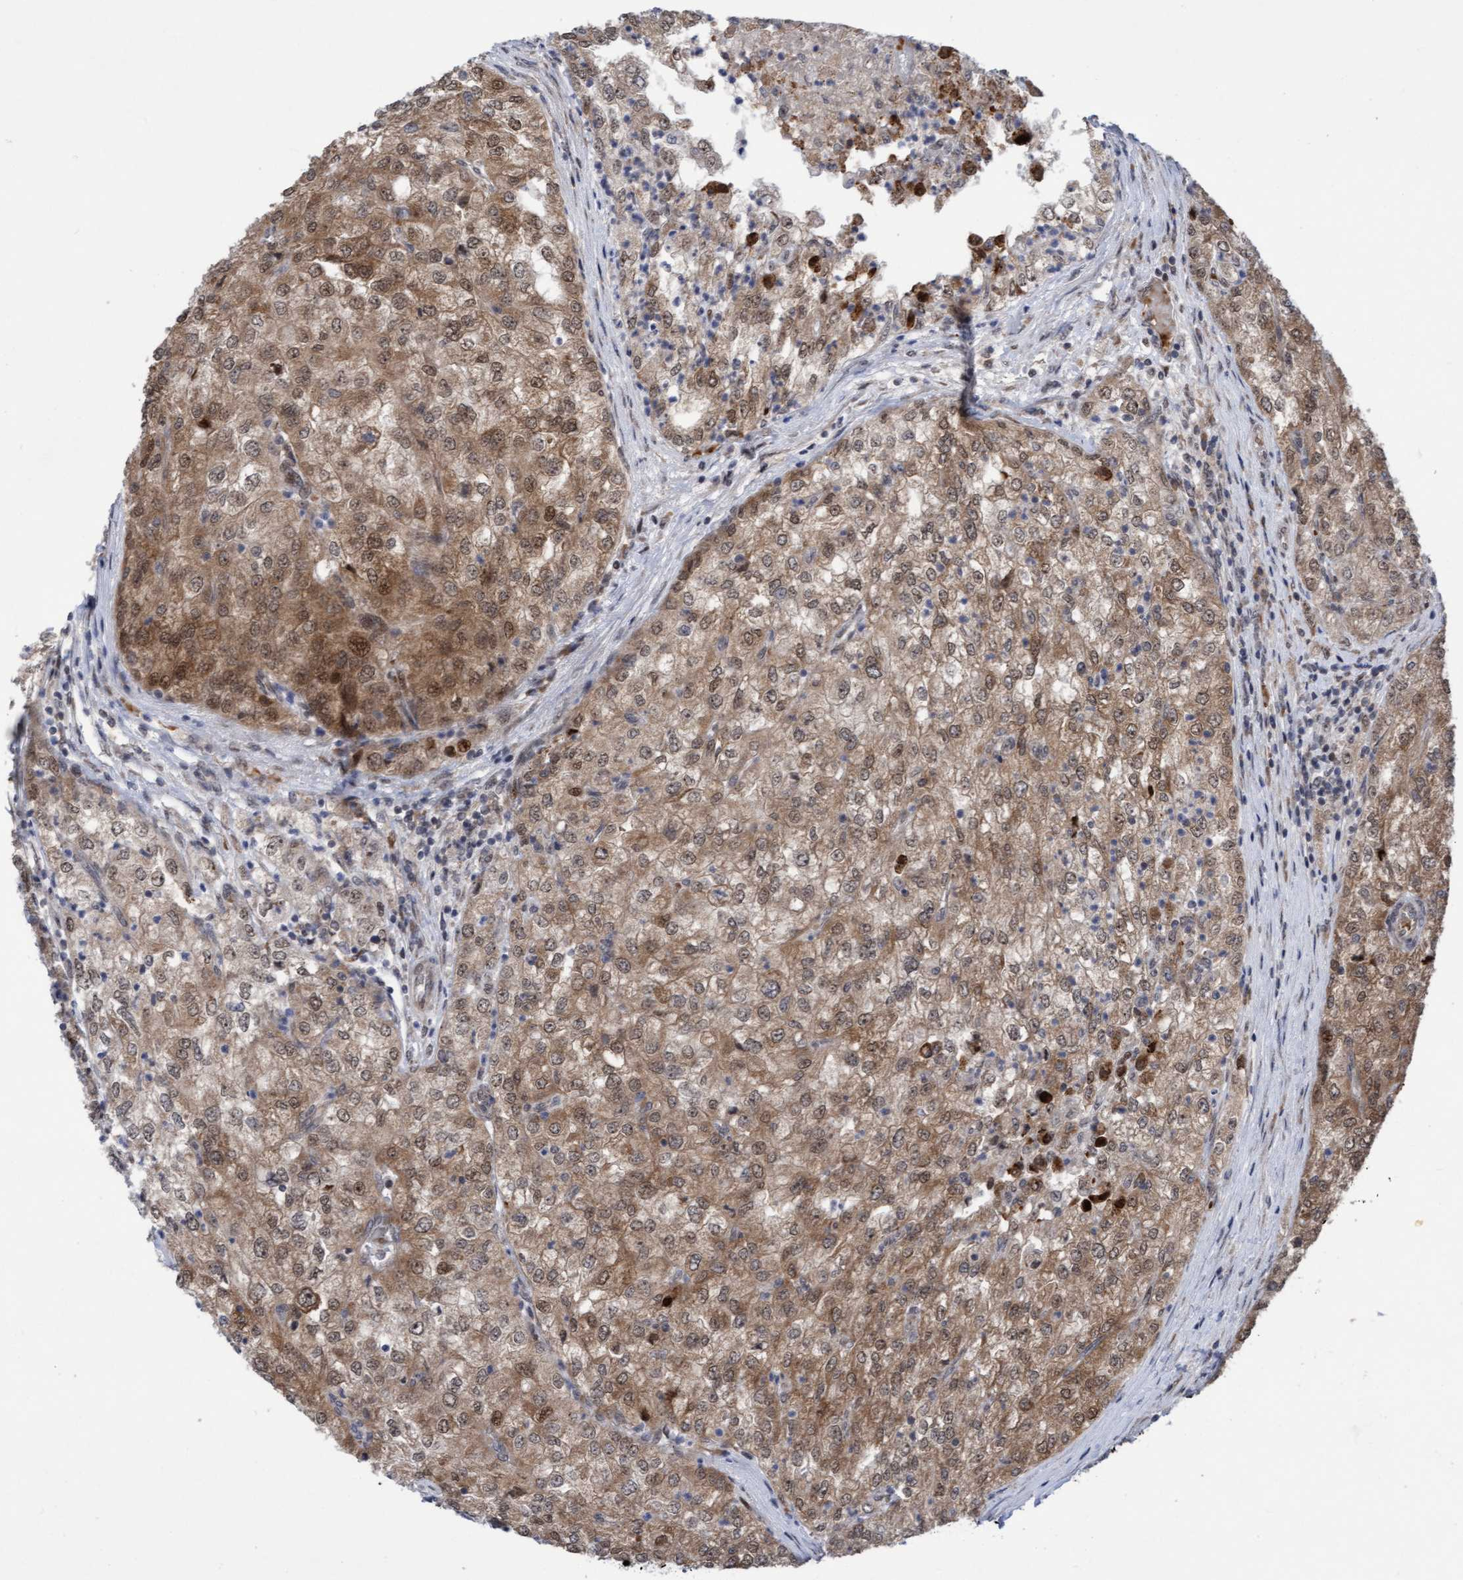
{"staining": {"intensity": "moderate", "quantity": ">75%", "location": "cytoplasmic/membranous,nuclear"}, "tissue": "renal cancer", "cell_type": "Tumor cells", "image_type": "cancer", "snomed": [{"axis": "morphology", "description": "Adenocarcinoma, NOS"}, {"axis": "topography", "description": "Kidney"}], "caption": "Adenocarcinoma (renal) stained with immunohistochemistry (IHC) demonstrates moderate cytoplasmic/membranous and nuclear staining in about >75% of tumor cells. The protein is shown in brown color, while the nuclei are stained blue.", "gene": "TANC2", "patient": {"sex": "female", "age": 54}}